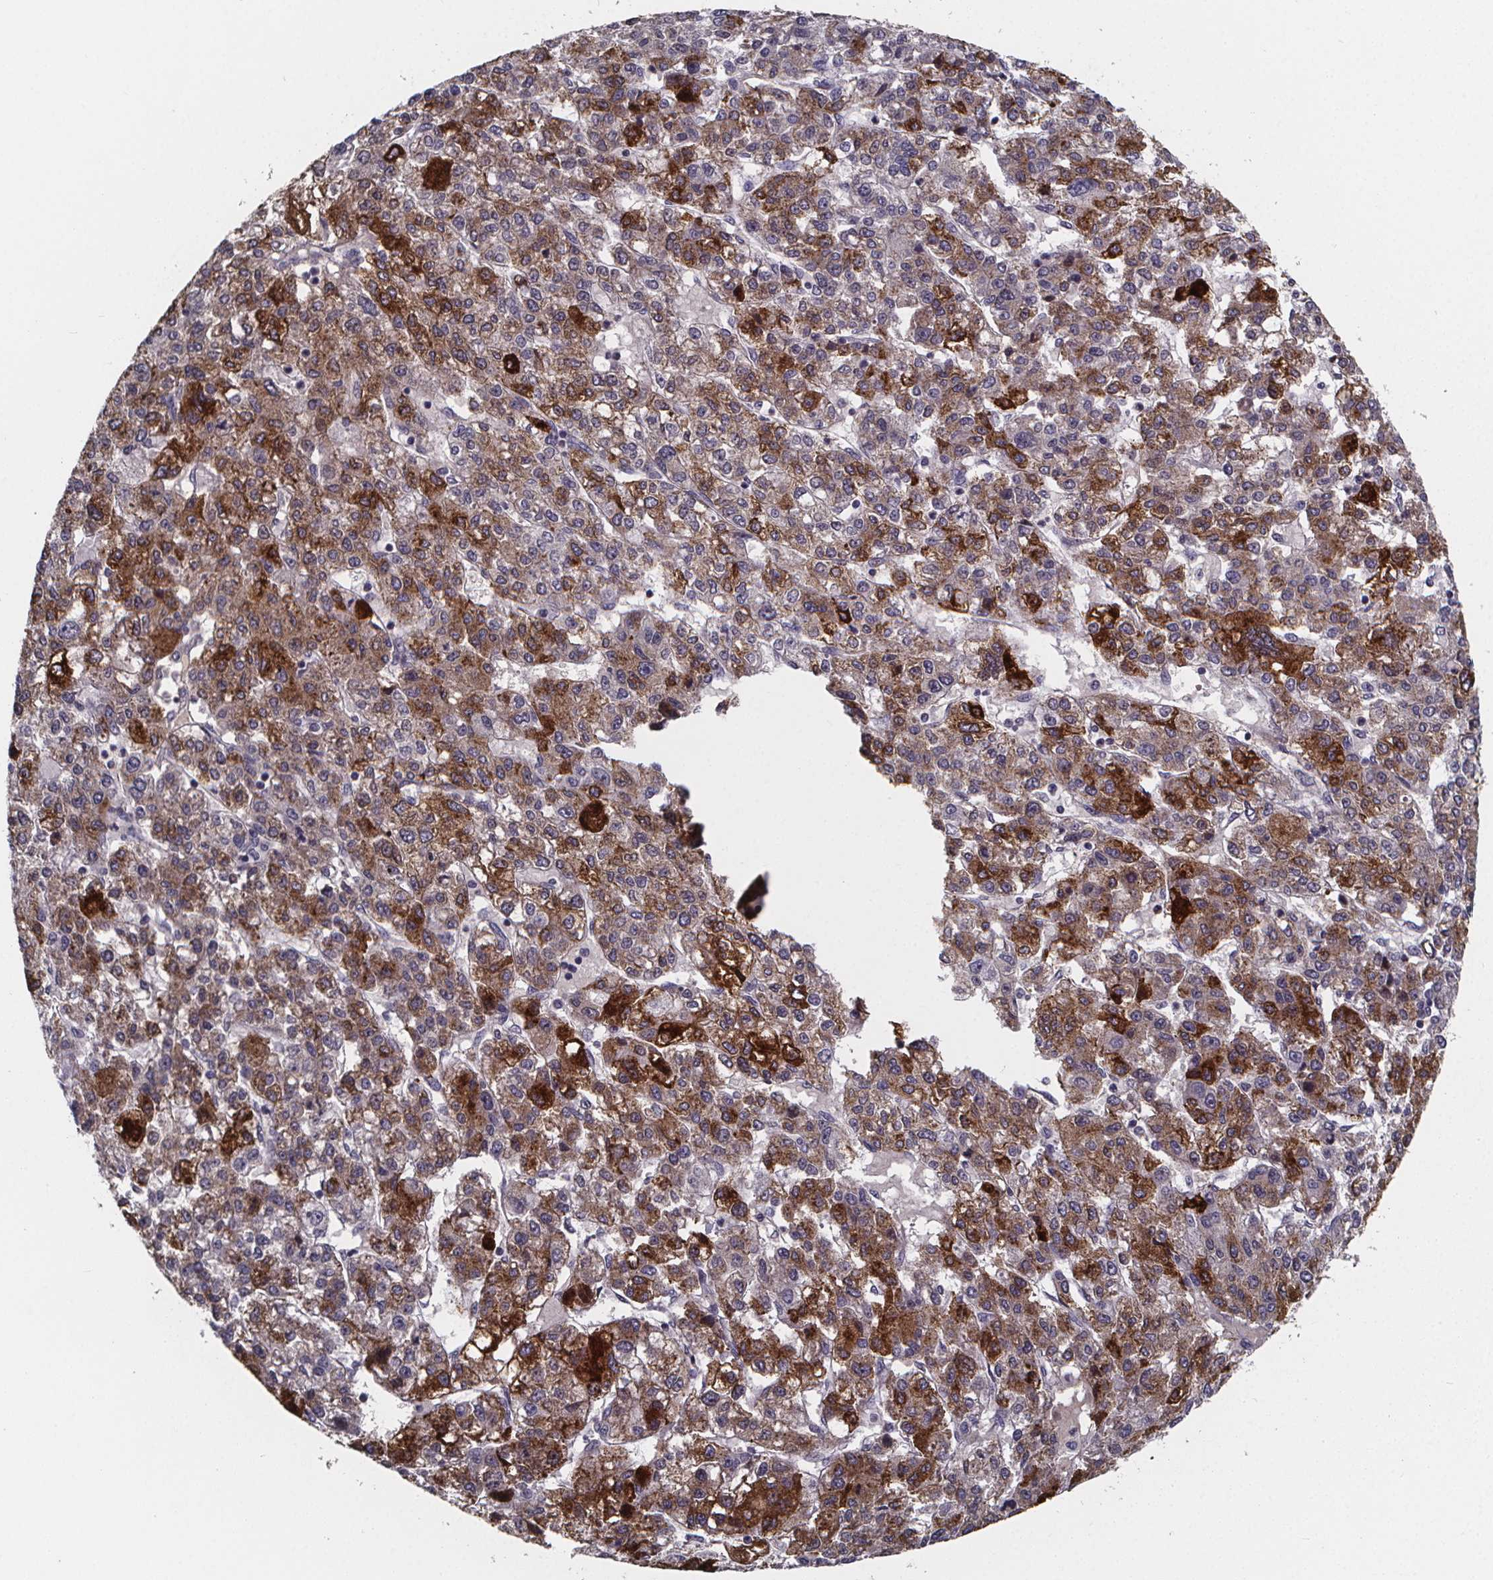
{"staining": {"intensity": "moderate", "quantity": "25%-75%", "location": "cytoplasmic/membranous"}, "tissue": "liver cancer", "cell_type": "Tumor cells", "image_type": "cancer", "snomed": [{"axis": "morphology", "description": "Carcinoma, Hepatocellular, NOS"}, {"axis": "topography", "description": "Liver"}], "caption": "Hepatocellular carcinoma (liver) tissue demonstrates moderate cytoplasmic/membranous expression in about 25%-75% of tumor cells", "gene": "AGT", "patient": {"sex": "male", "age": 56}}